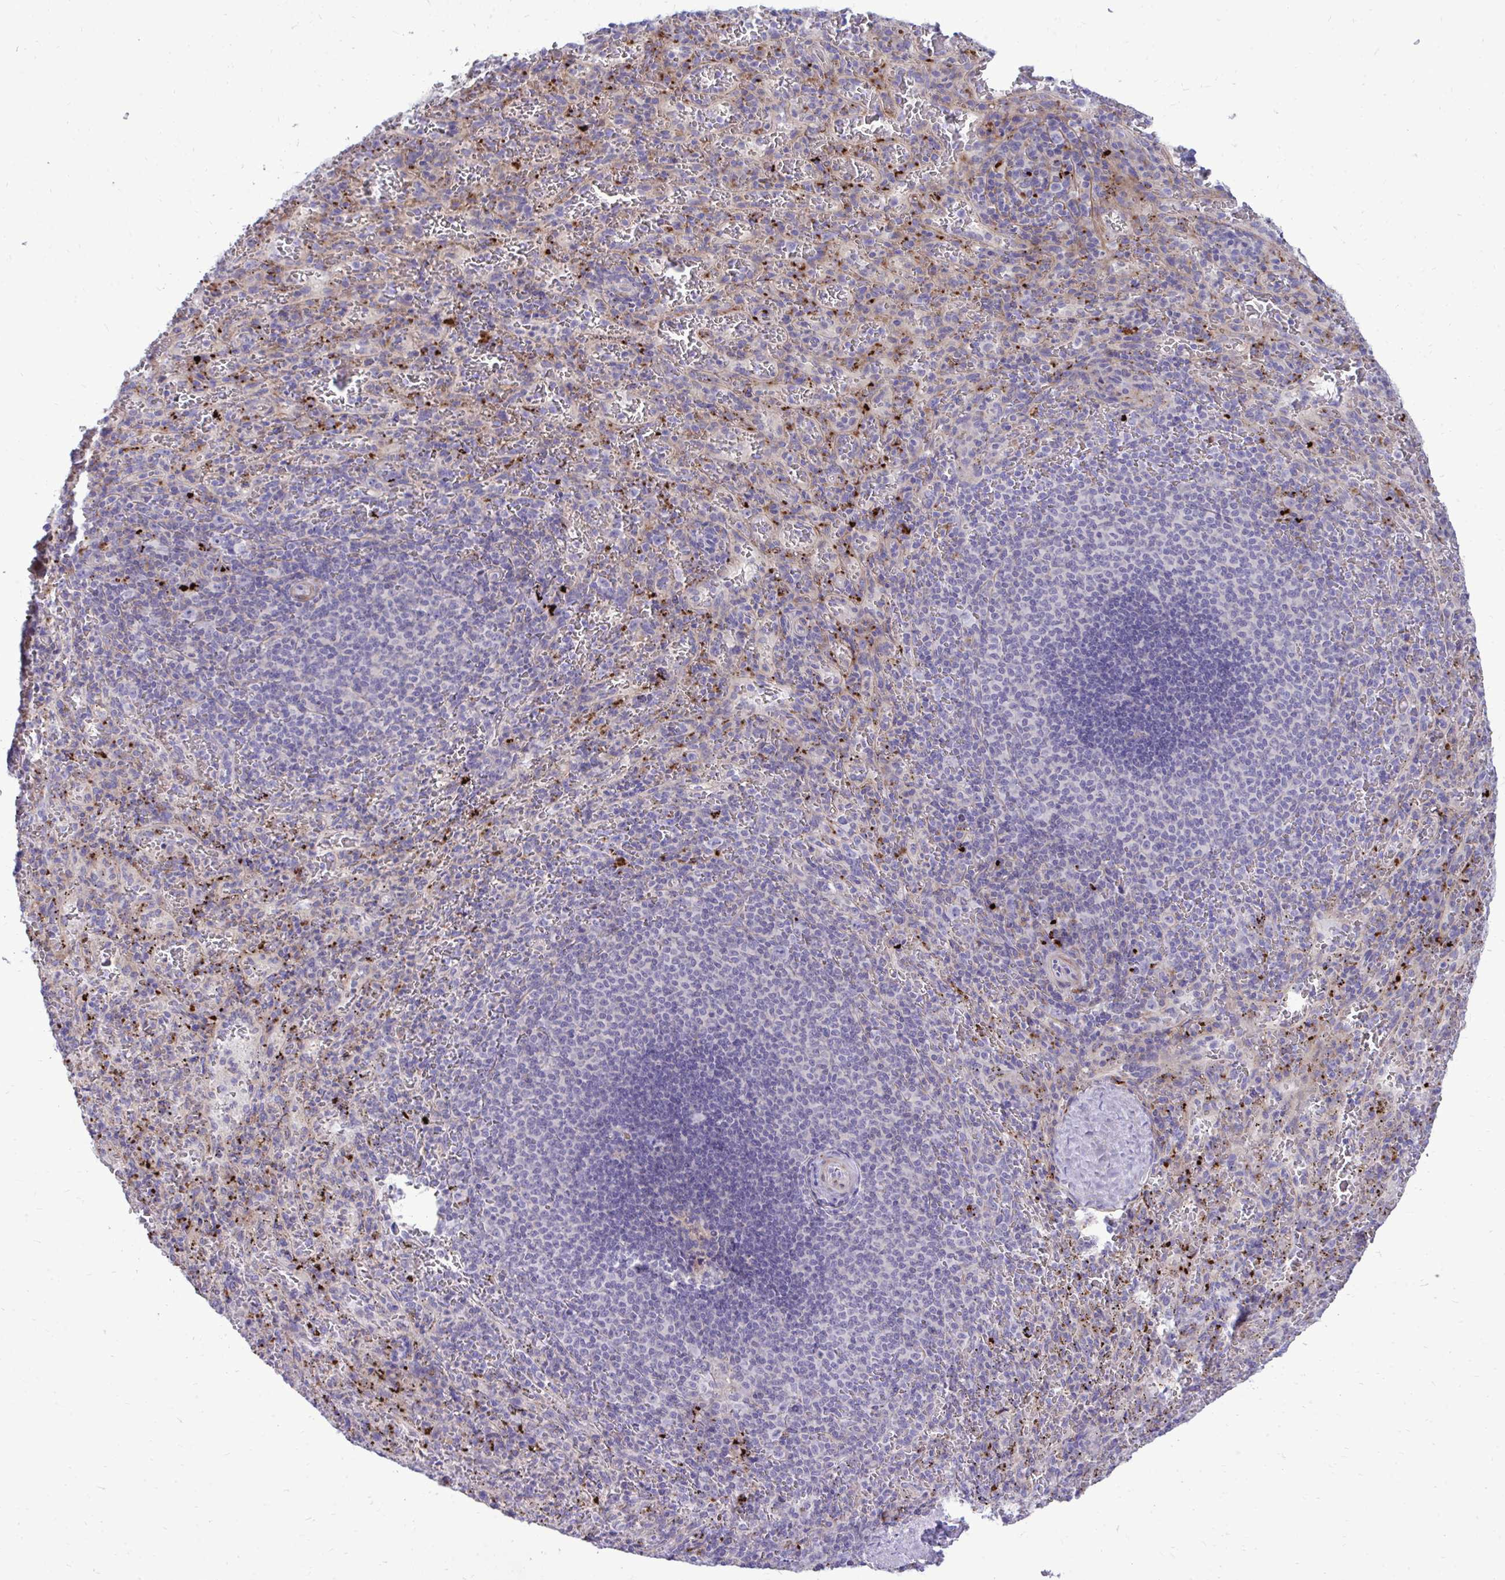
{"staining": {"intensity": "negative", "quantity": "none", "location": "none"}, "tissue": "spleen", "cell_type": "Cells in red pulp", "image_type": "normal", "snomed": [{"axis": "morphology", "description": "Normal tissue, NOS"}, {"axis": "topography", "description": "Spleen"}], "caption": "IHC image of benign human spleen stained for a protein (brown), which shows no positivity in cells in red pulp.", "gene": "TP53I11", "patient": {"sex": "male", "age": 57}}